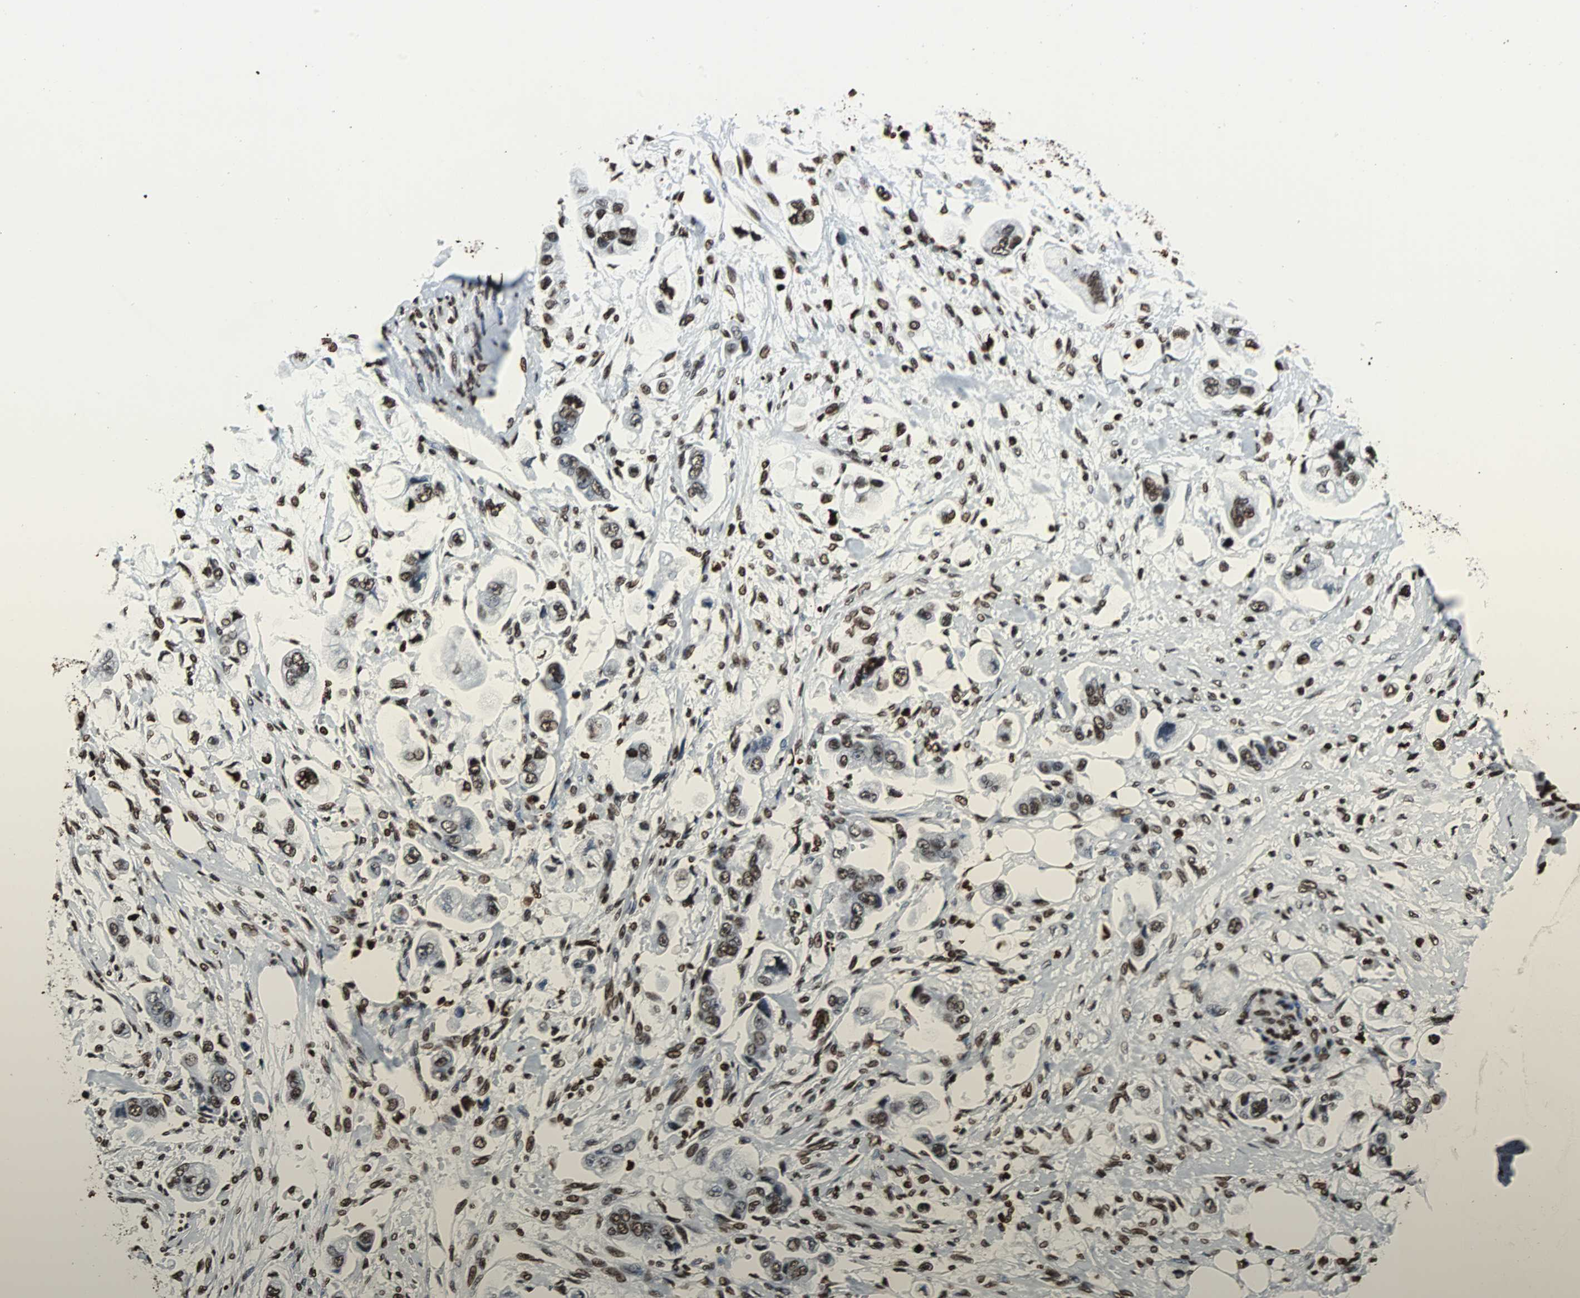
{"staining": {"intensity": "strong", "quantity": ">75%", "location": "nuclear"}, "tissue": "stomach cancer", "cell_type": "Tumor cells", "image_type": "cancer", "snomed": [{"axis": "morphology", "description": "Adenocarcinoma, NOS"}, {"axis": "topography", "description": "Stomach"}], "caption": "Strong nuclear expression is identified in about >75% of tumor cells in adenocarcinoma (stomach). Using DAB (brown) and hematoxylin (blue) stains, captured at high magnification using brightfield microscopy.", "gene": "H2BC18", "patient": {"sex": "male", "age": 62}}